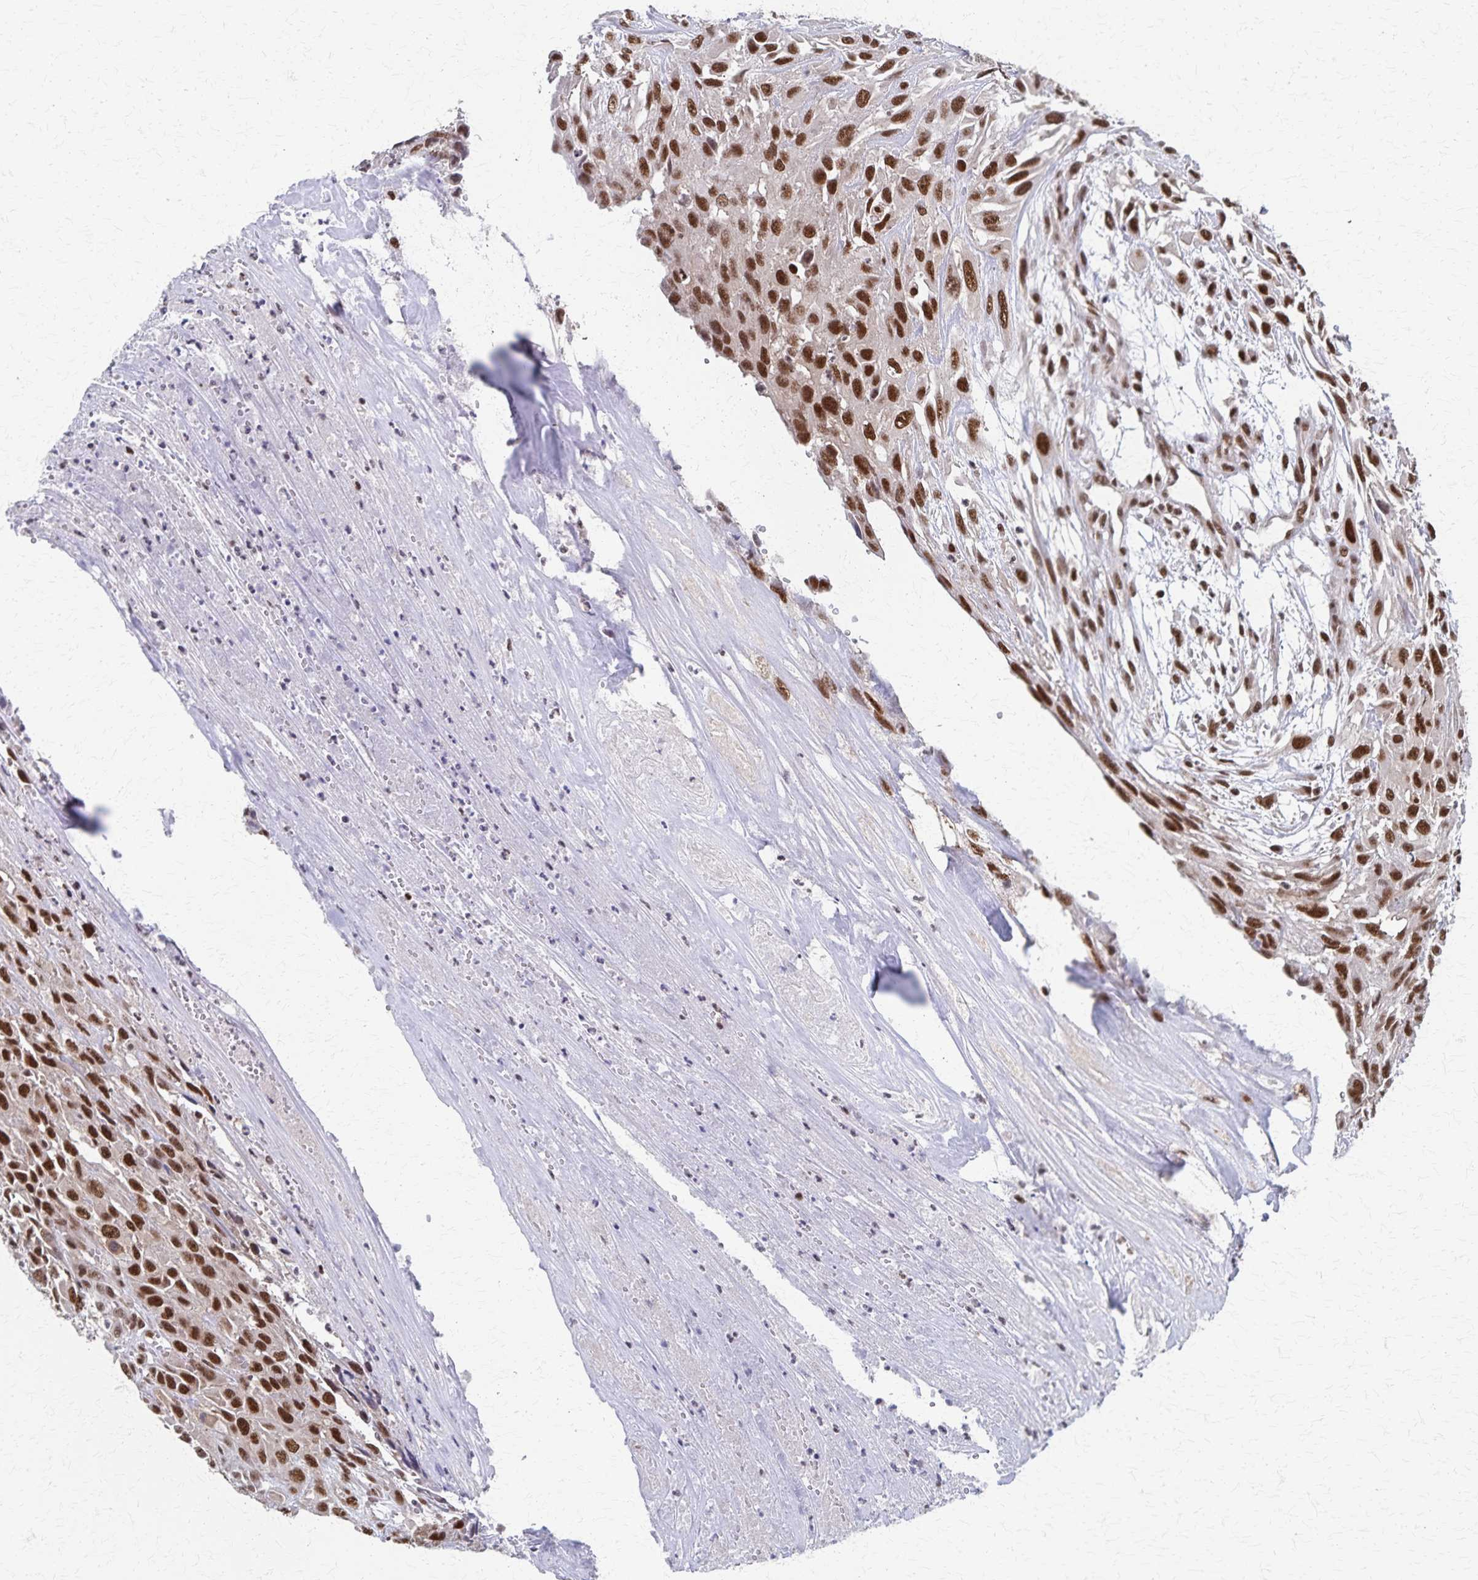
{"staining": {"intensity": "moderate", "quantity": ">75%", "location": "nuclear"}, "tissue": "urothelial cancer", "cell_type": "Tumor cells", "image_type": "cancer", "snomed": [{"axis": "morphology", "description": "Urothelial carcinoma, High grade"}, {"axis": "topography", "description": "Urinary bladder"}], "caption": "Urothelial cancer stained with a protein marker shows moderate staining in tumor cells.", "gene": "GTF2B", "patient": {"sex": "male", "age": 67}}